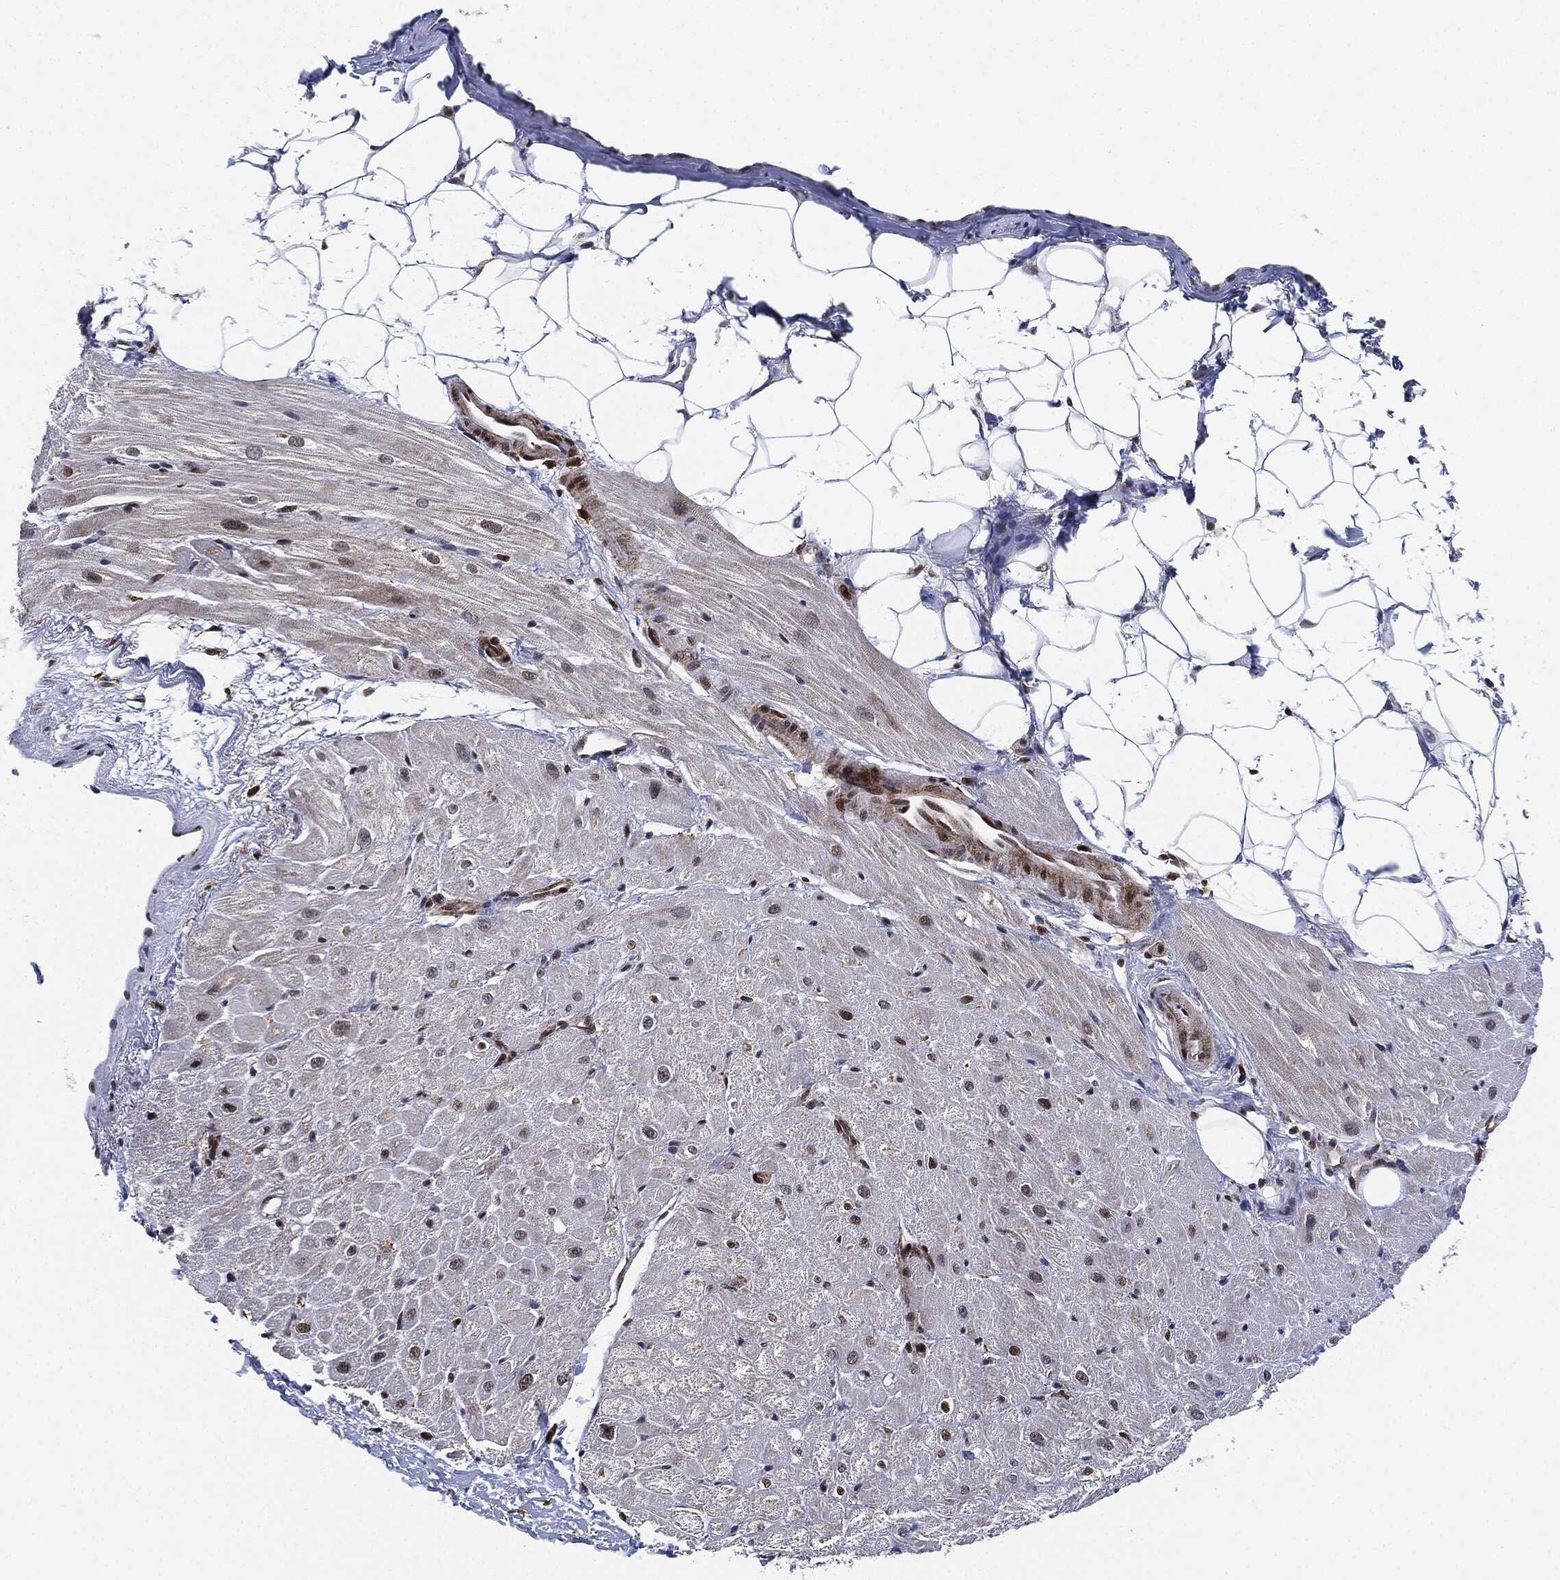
{"staining": {"intensity": "moderate", "quantity": "25%-75%", "location": "cytoplasmic/membranous"}, "tissue": "heart muscle", "cell_type": "Cardiomyocytes", "image_type": "normal", "snomed": [{"axis": "morphology", "description": "Normal tissue, NOS"}, {"axis": "topography", "description": "Heart"}], "caption": "Heart muscle stained with a brown dye exhibits moderate cytoplasmic/membranous positive expression in about 25%-75% of cardiomyocytes.", "gene": "NANOS3", "patient": {"sex": "male", "age": 62}}